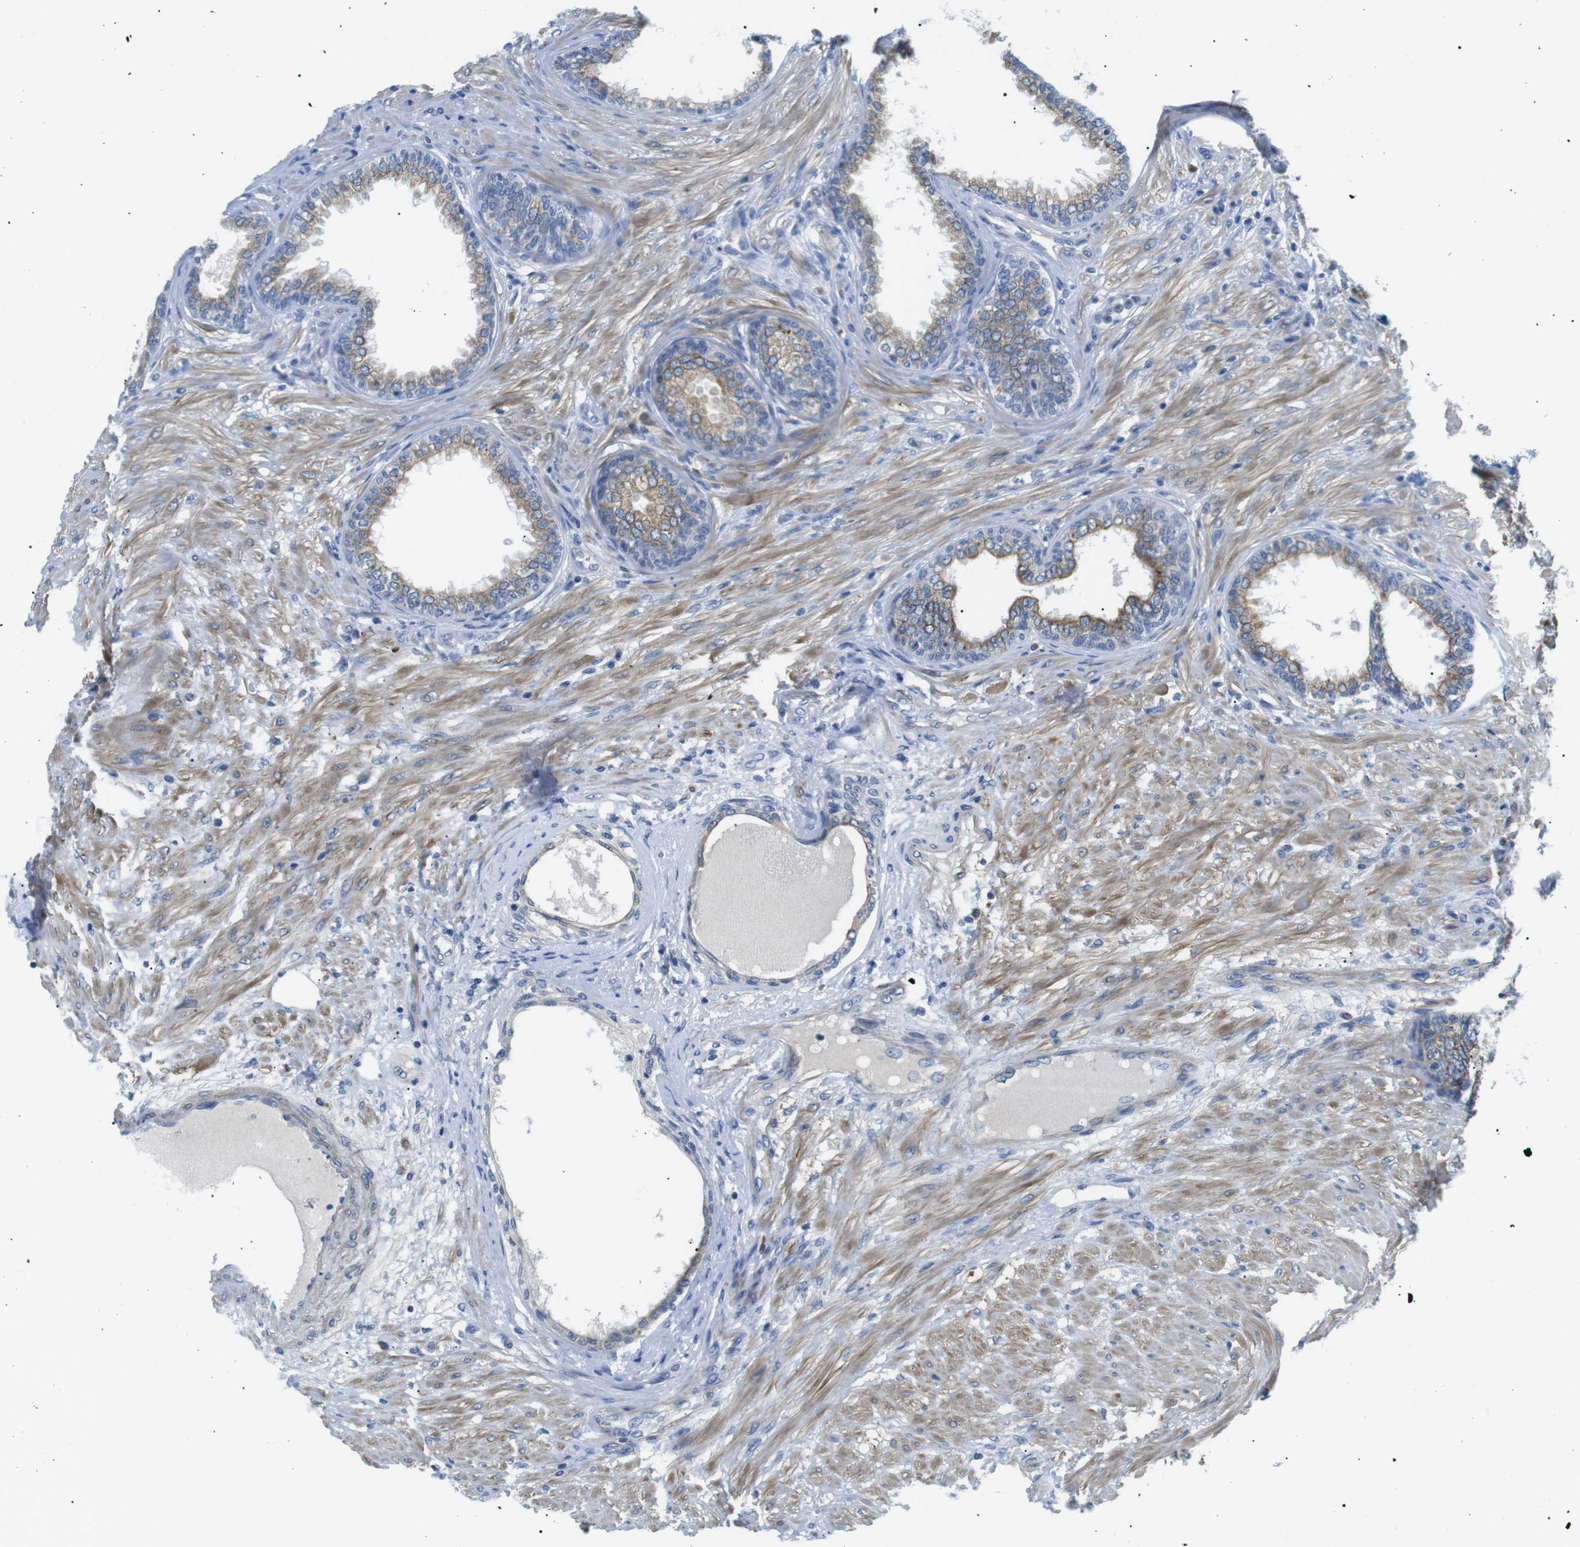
{"staining": {"intensity": "moderate", "quantity": ">75%", "location": "cytoplasmic/membranous"}, "tissue": "prostate", "cell_type": "Glandular cells", "image_type": "normal", "snomed": [{"axis": "morphology", "description": "Normal tissue, NOS"}, {"axis": "topography", "description": "Prostate"}], "caption": "Prostate stained for a protein (brown) exhibits moderate cytoplasmic/membranous positive staining in approximately >75% of glandular cells.", "gene": "WSCD1", "patient": {"sex": "male", "age": 76}}